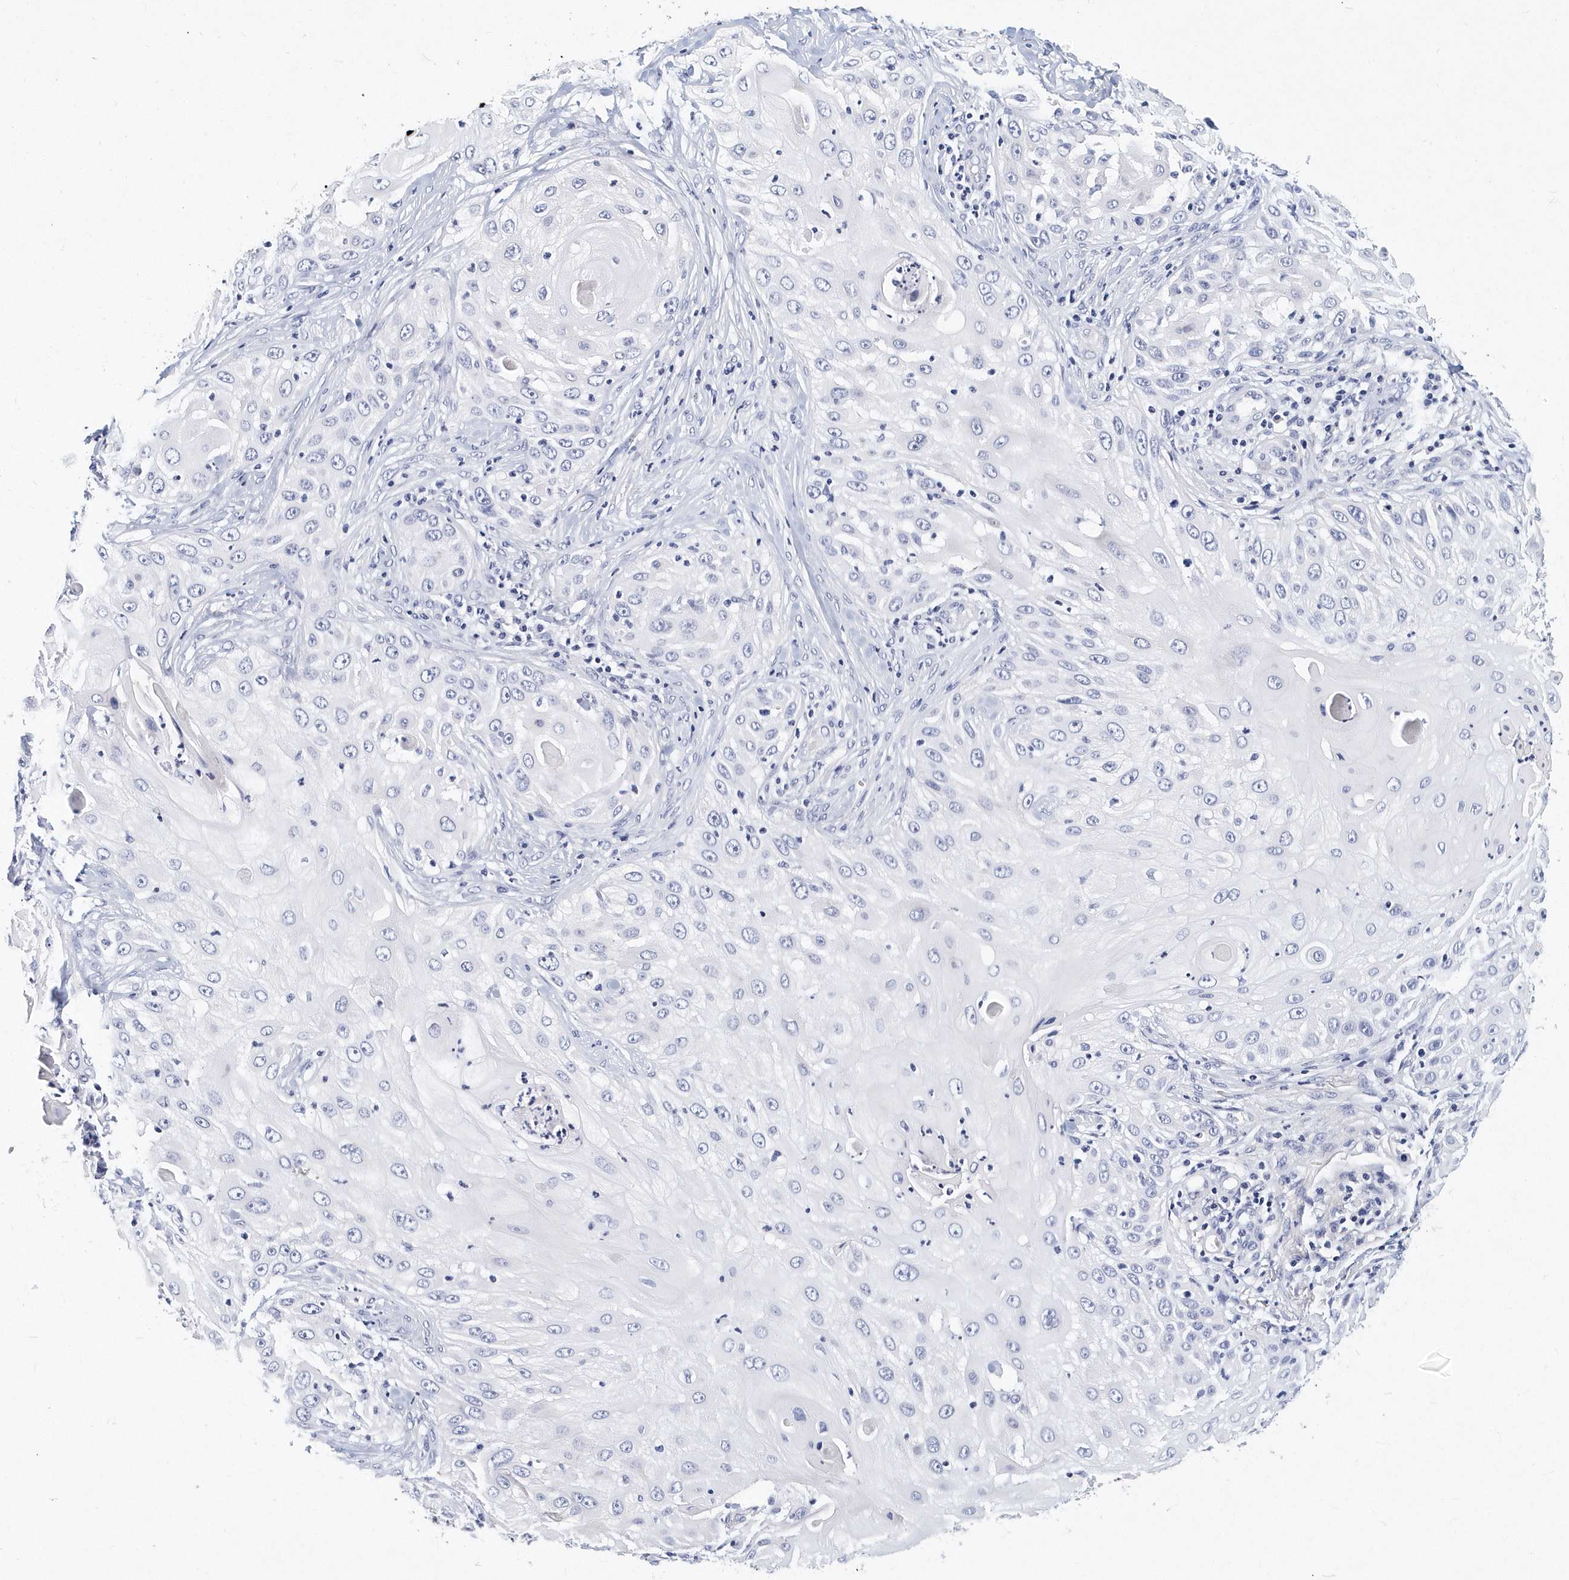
{"staining": {"intensity": "negative", "quantity": "none", "location": "none"}, "tissue": "skin cancer", "cell_type": "Tumor cells", "image_type": "cancer", "snomed": [{"axis": "morphology", "description": "Squamous cell carcinoma, NOS"}, {"axis": "topography", "description": "Skin"}], "caption": "Photomicrograph shows no protein expression in tumor cells of squamous cell carcinoma (skin) tissue.", "gene": "ITGA2B", "patient": {"sex": "female", "age": 44}}